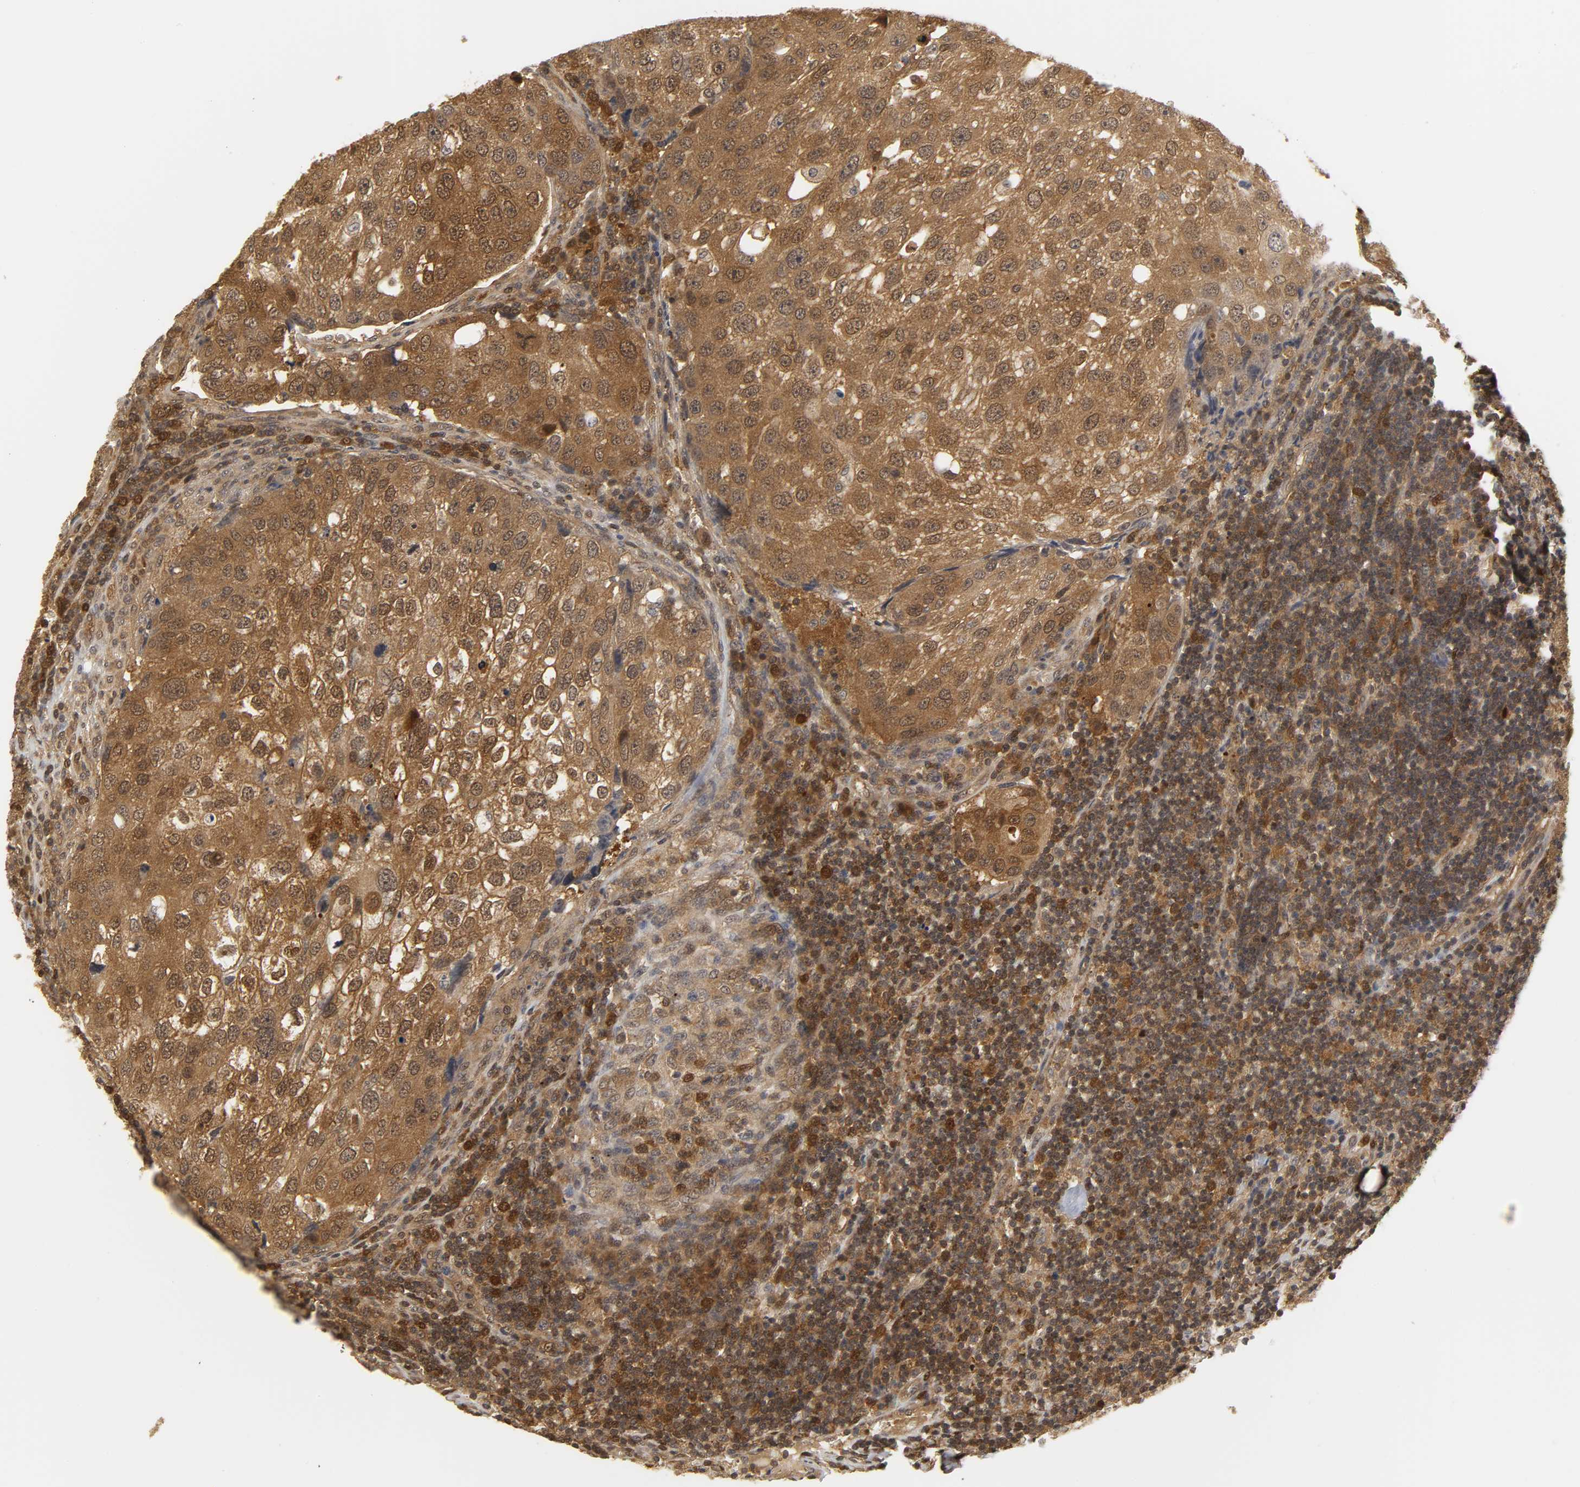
{"staining": {"intensity": "moderate", "quantity": ">75%", "location": "cytoplasmic/membranous,nuclear"}, "tissue": "urothelial cancer", "cell_type": "Tumor cells", "image_type": "cancer", "snomed": [{"axis": "morphology", "description": "Urothelial carcinoma, High grade"}, {"axis": "topography", "description": "Lymph node"}, {"axis": "topography", "description": "Urinary bladder"}], "caption": "Immunohistochemical staining of human high-grade urothelial carcinoma reveals moderate cytoplasmic/membranous and nuclear protein expression in approximately >75% of tumor cells.", "gene": "PARK7", "patient": {"sex": "male", "age": 51}}